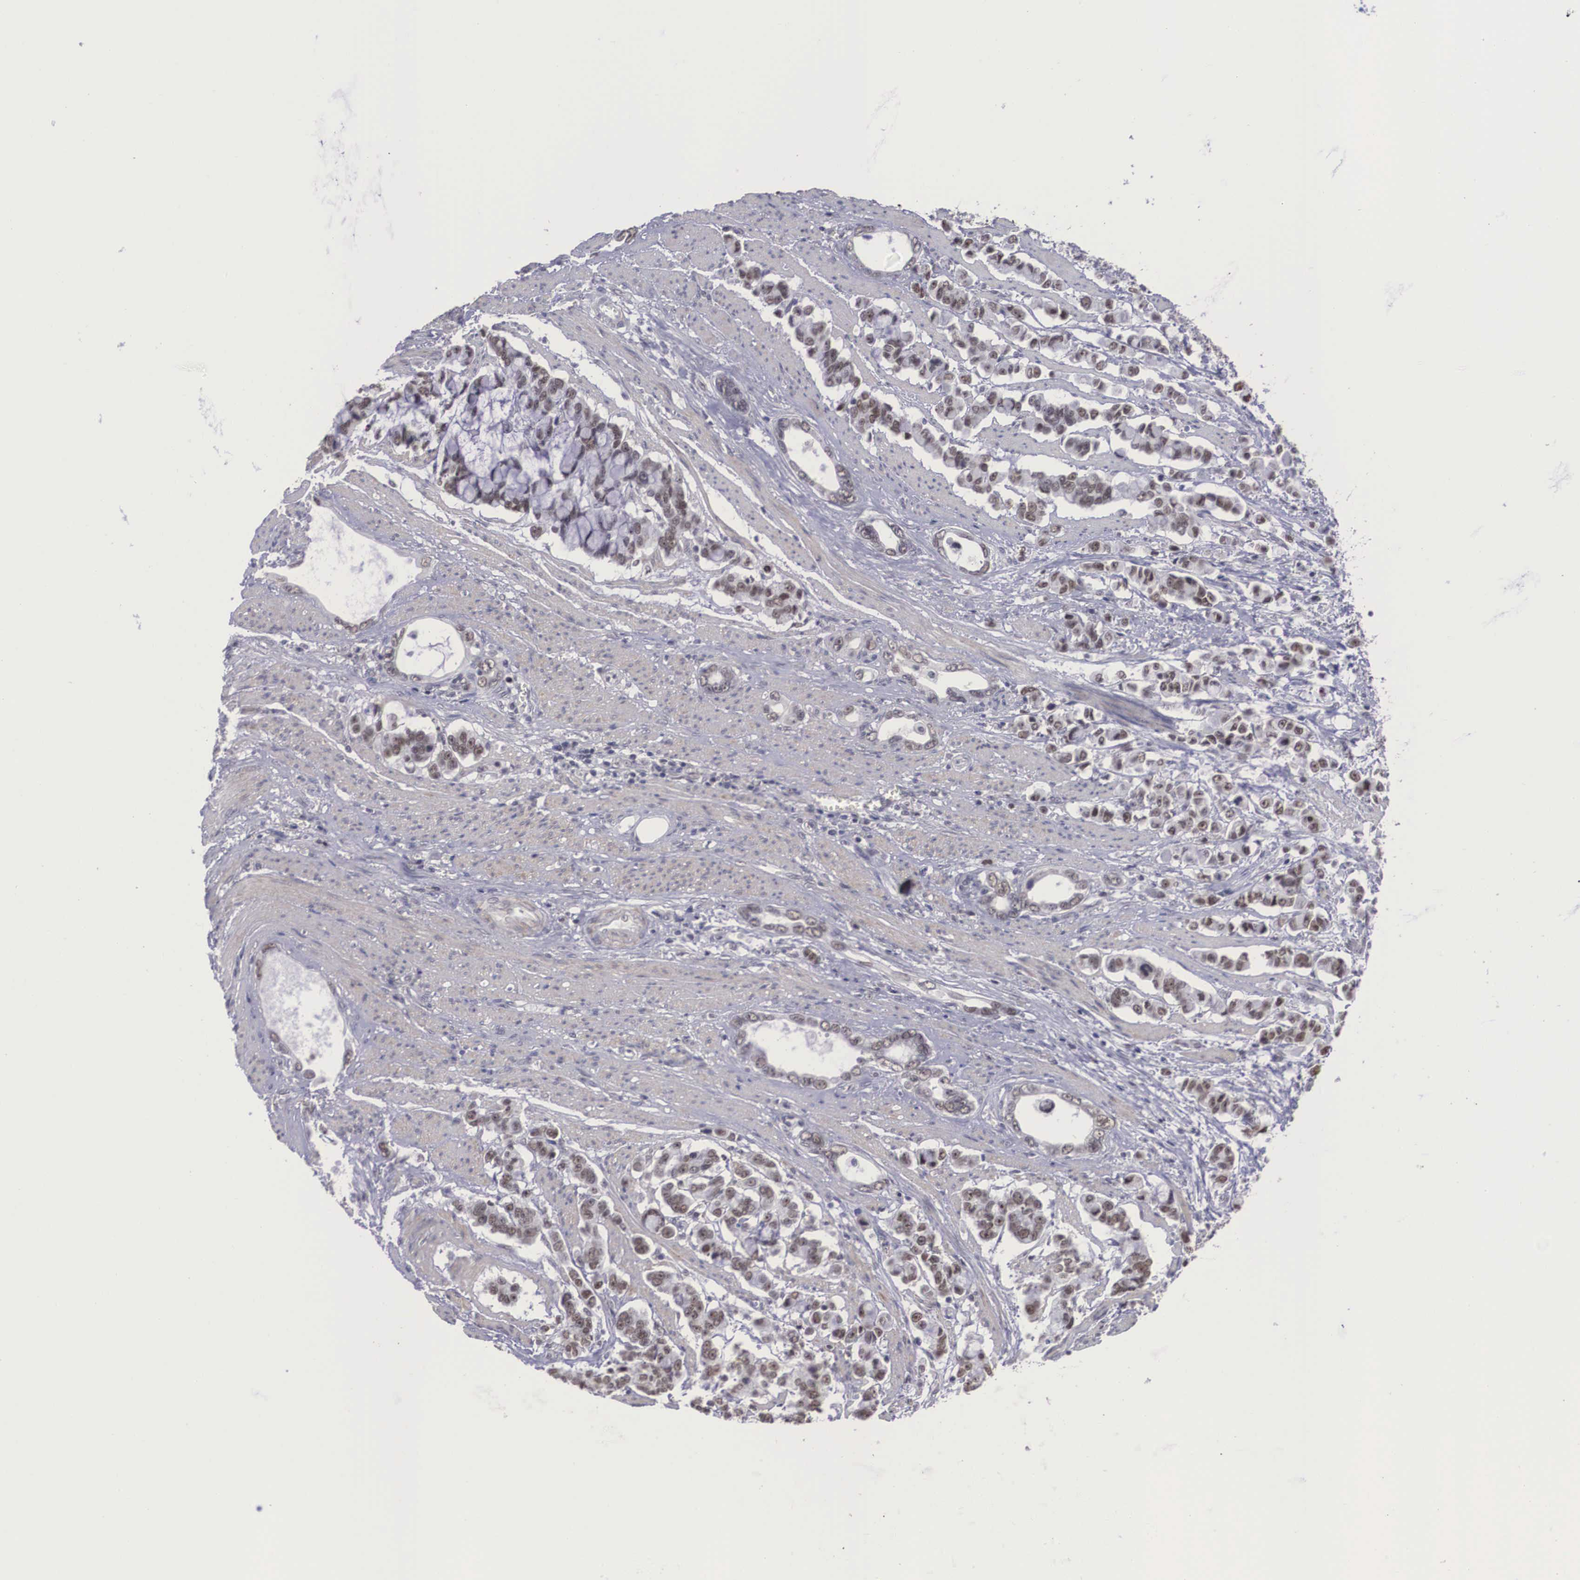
{"staining": {"intensity": "weak", "quantity": "25%-75%", "location": "nuclear"}, "tissue": "stomach cancer", "cell_type": "Tumor cells", "image_type": "cancer", "snomed": [{"axis": "morphology", "description": "Adenocarcinoma, NOS"}, {"axis": "topography", "description": "Stomach"}], "caption": "Human stomach adenocarcinoma stained with a brown dye shows weak nuclear positive staining in approximately 25%-75% of tumor cells.", "gene": "ZNF275", "patient": {"sex": "male", "age": 78}}